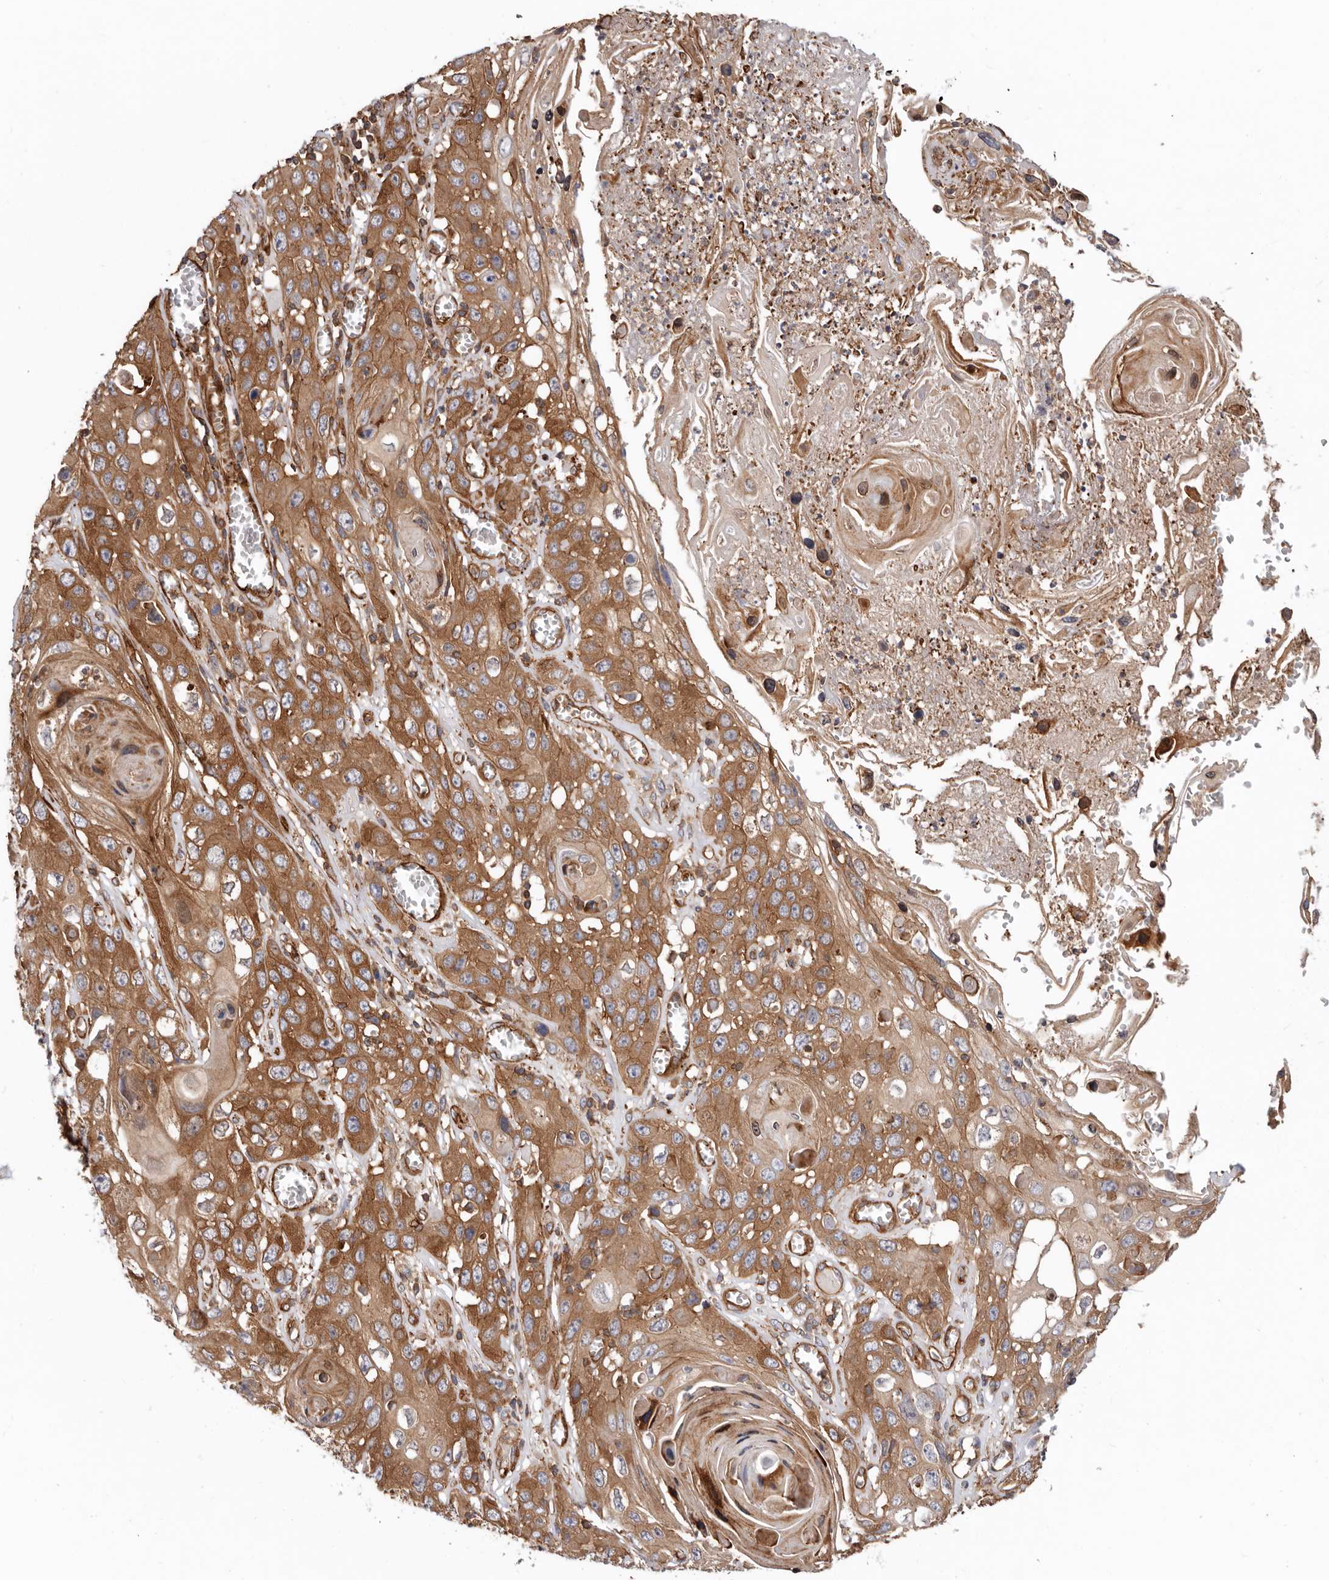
{"staining": {"intensity": "moderate", "quantity": ">75%", "location": "cytoplasmic/membranous"}, "tissue": "skin cancer", "cell_type": "Tumor cells", "image_type": "cancer", "snomed": [{"axis": "morphology", "description": "Squamous cell carcinoma, NOS"}, {"axis": "topography", "description": "Skin"}], "caption": "Brown immunohistochemical staining in human squamous cell carcinoma (skin) demonstrates moderate cytoplasmic/membranous staining in approximately >75% of tumor cells. (Stains: DAB in brown, nuclei in blue, Microscopy: brightfield microscopy at high magnification).", "gene": "TMC7", "patient": {"sex": "male", "age": 55}}